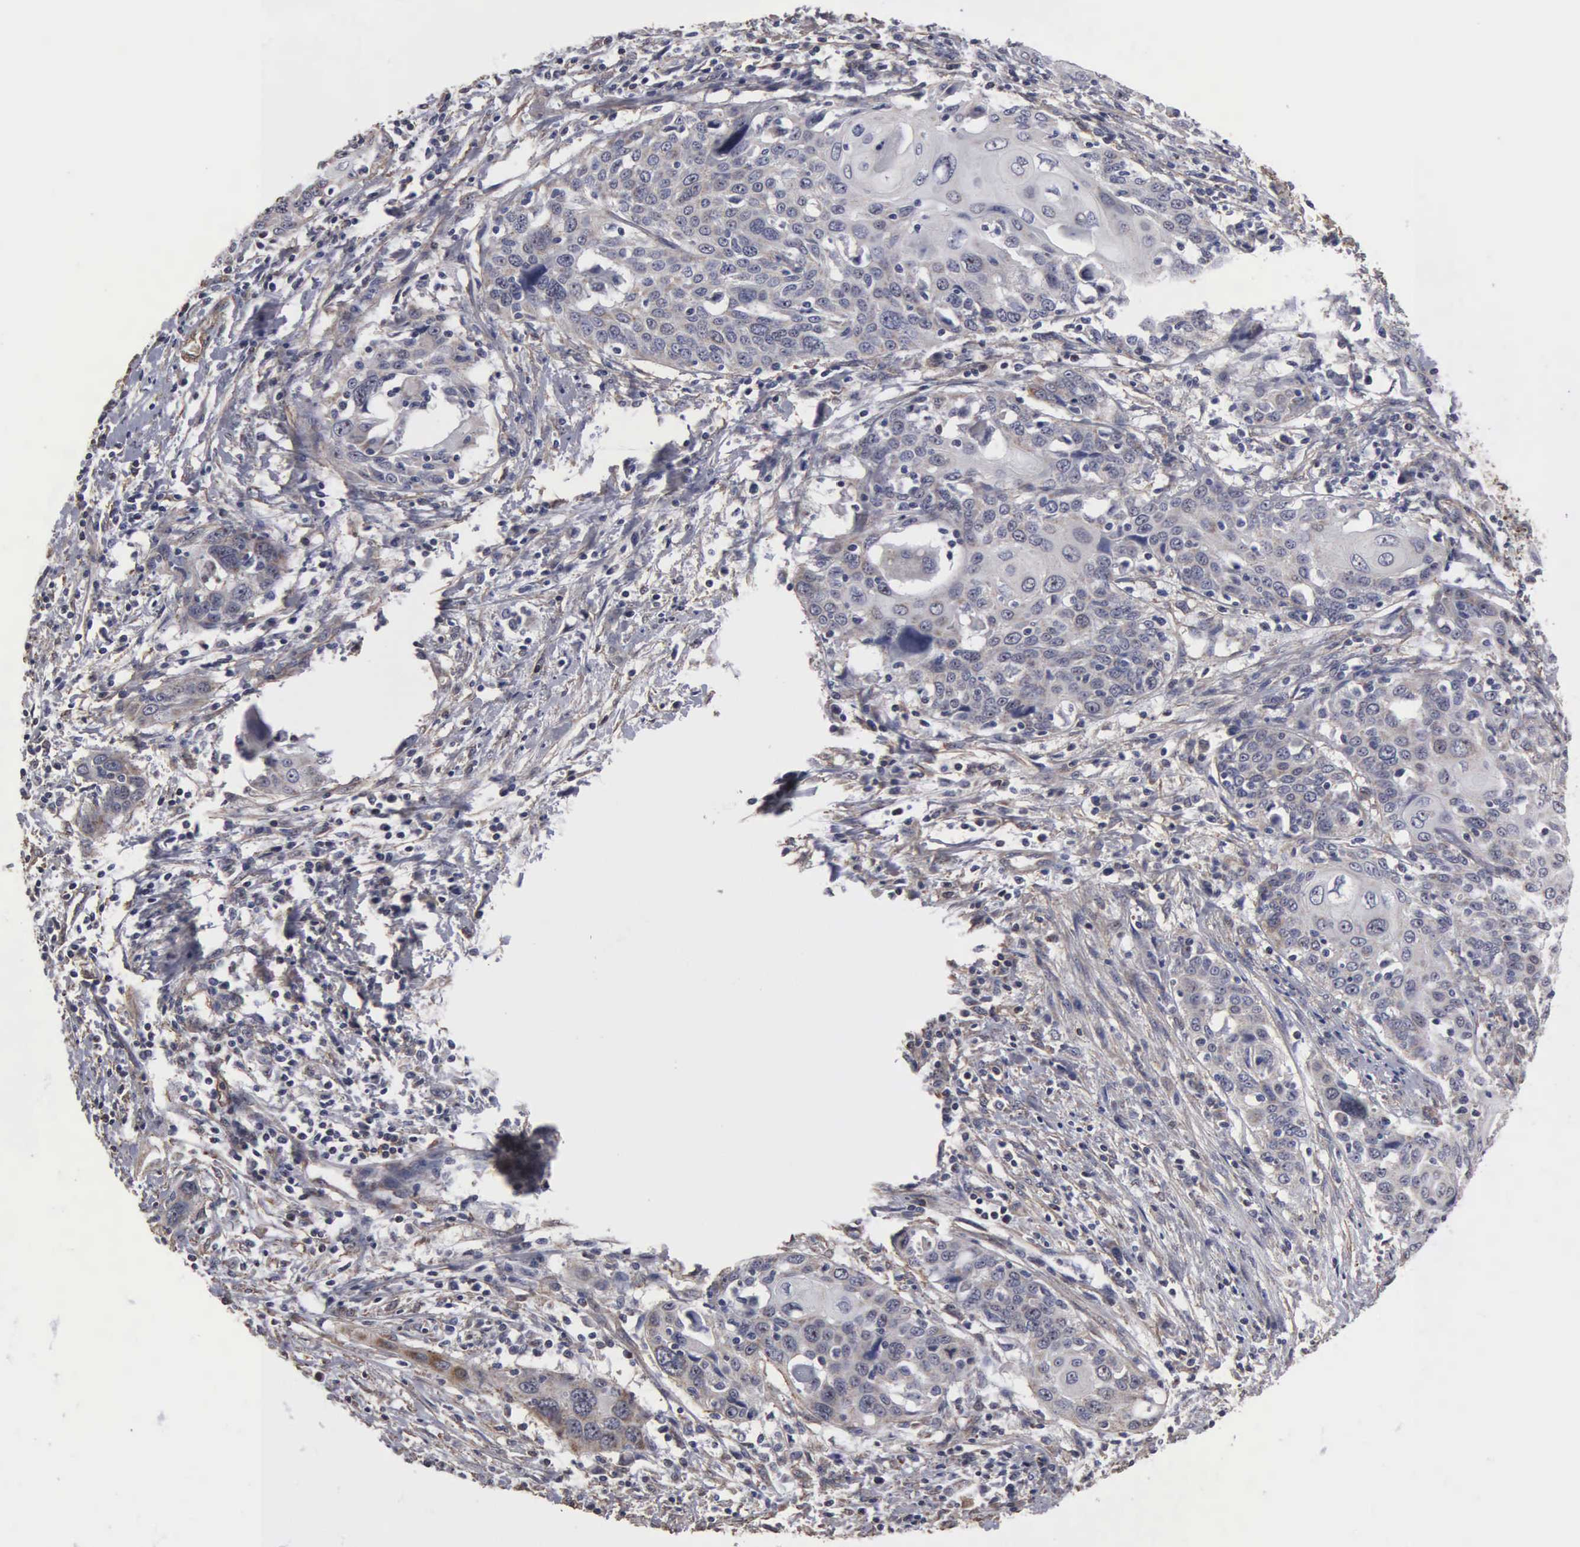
{"staining": {"intensity": "weak", "quantity": "<25%", "location": "cytoplasmic/membranous"}, "tissue": "cervical cancer", "cell_type": "Tumor cells", "image_type": "cancer", "snomed": [{"axis": "morphology", "description": "Squamous cell carcinoma, NOS"}, {"axis": "topography", "description": "Cervix"}], "caption": "Protein analysis of cervical cancer (squamous cell carcinoma) reveals no significant staining in tumor cells.", "gene": "NGDN", "patient": {"sex": "female", "age": 54}}